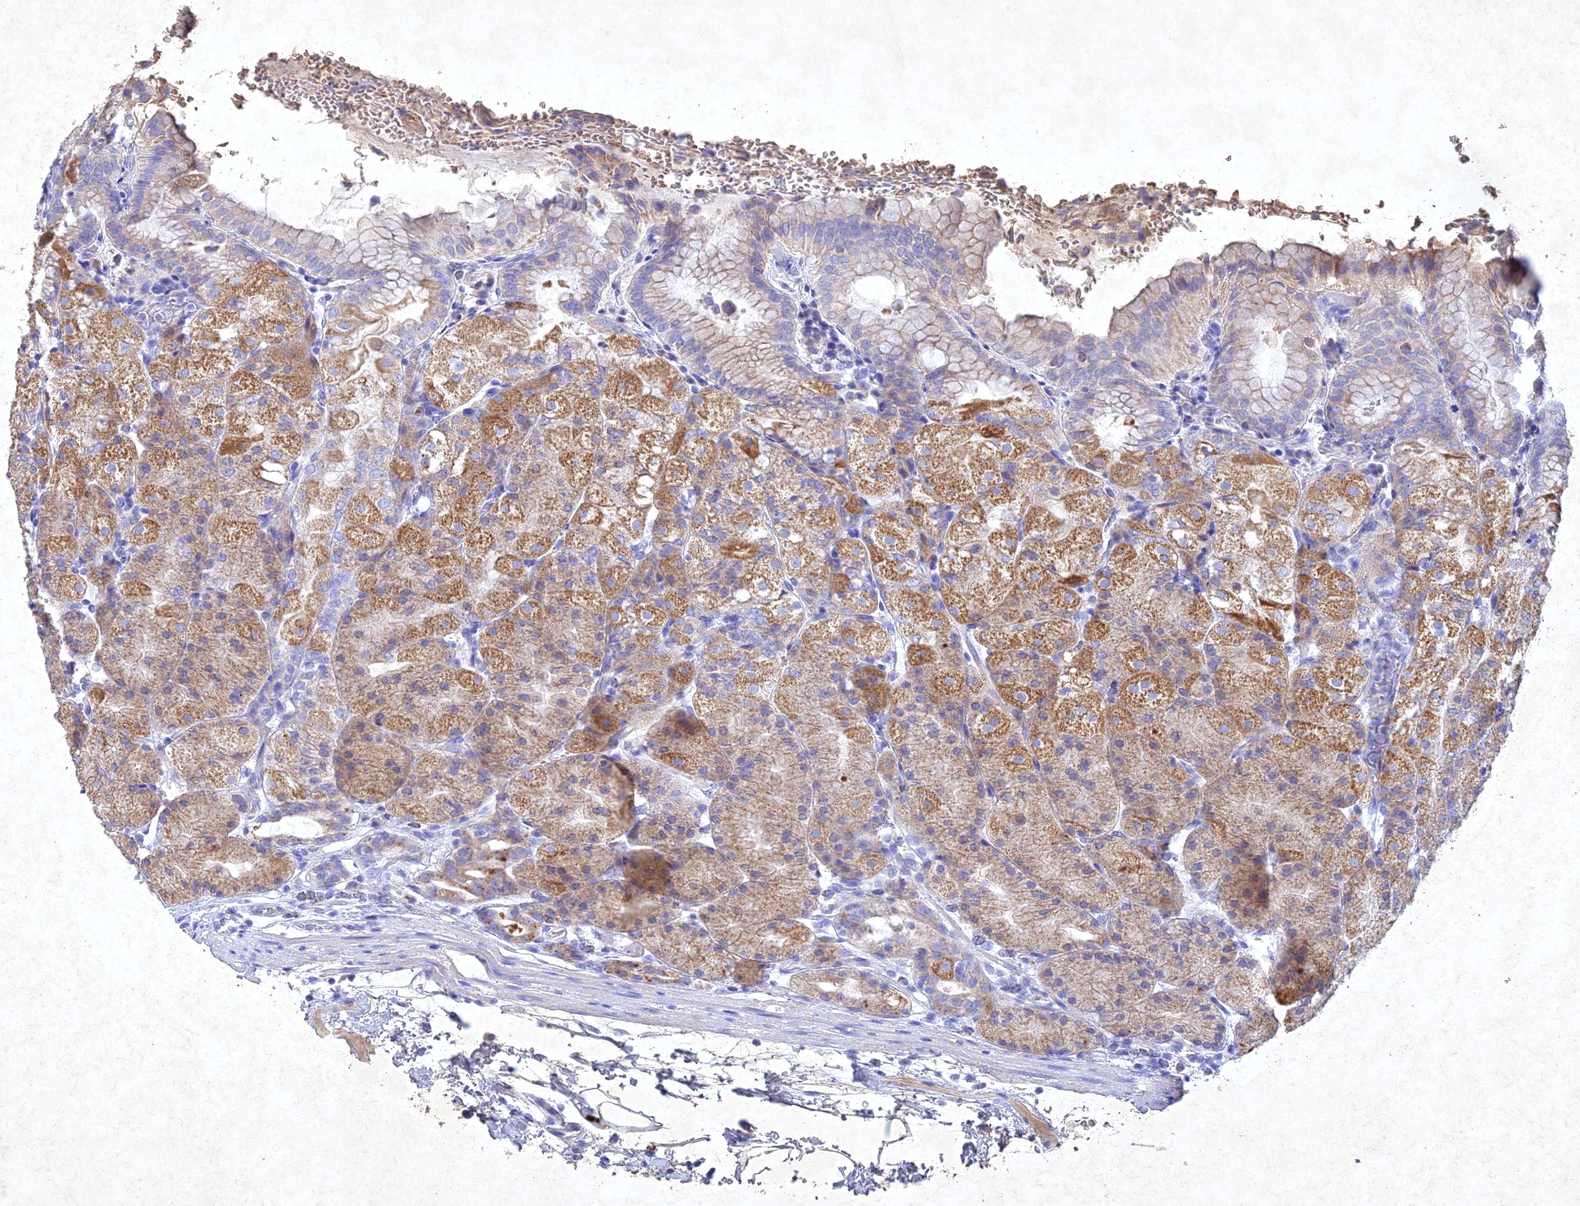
{"staining": {"intensity": "strong", "quantity": "25%-75%", "location": "cytoplasmic/membranous"}, "tissue": "stomach", "cell_type": "Glandular cells", "image_type": "normal", "snomed": [{"axis": "morphology", "description": "Normal tissue, NOS"}, {"axis": "topography", "description": "Stomach, upper"}, {"axis": "topography", "description": "Stomach, lower"}], "caption": "A histopathology image of human stomach stained for a protein reveals strong cytoplasmic/membranous brown staining in glandular cells.", "gene": "NDUFV1", "patient": {"sex": "male", "age": 62}}